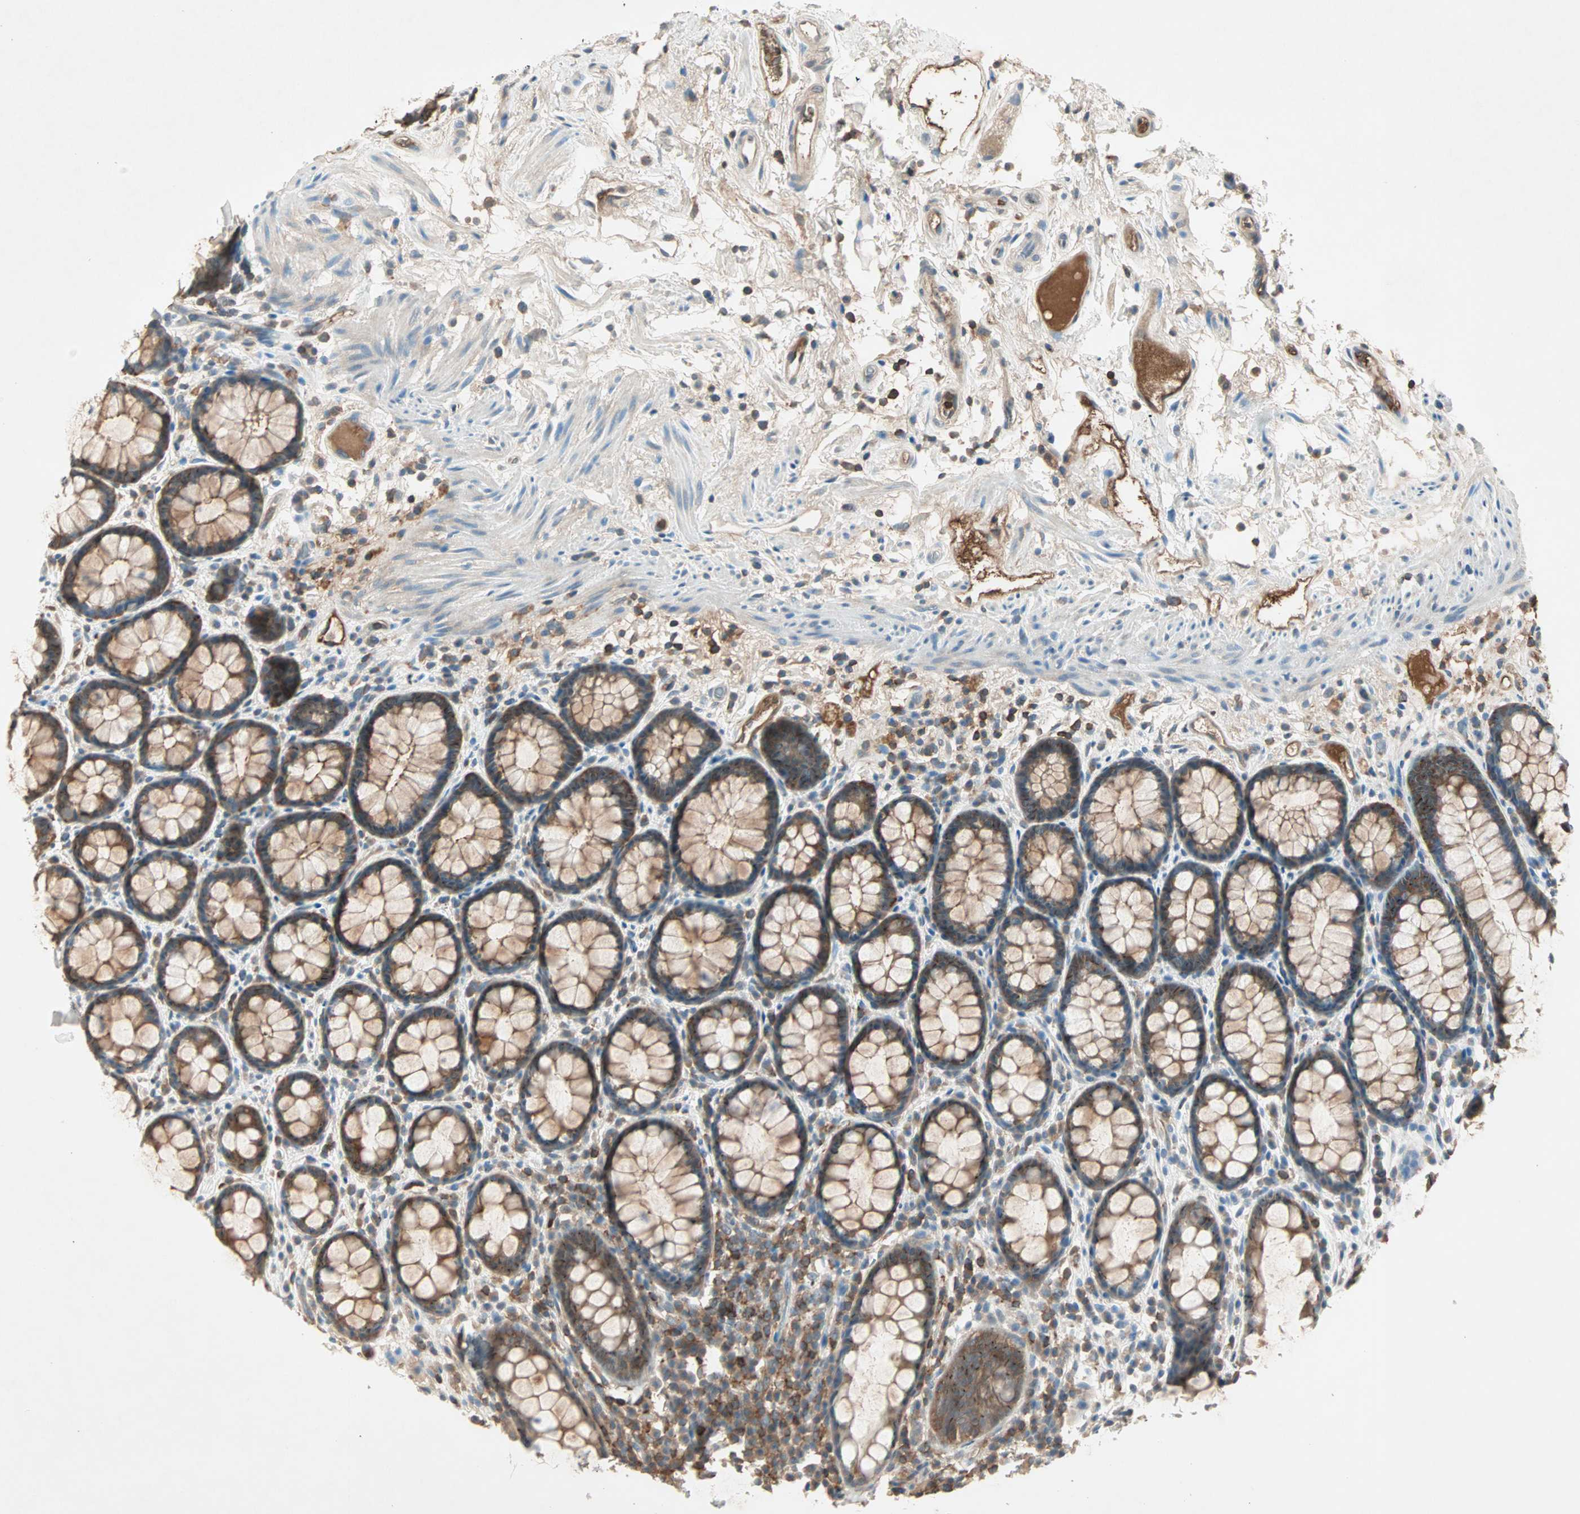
{"staining": {"intensity": "strong", "quantity": ">75%", "location": "cytoplasmic/membranous"}, "tissue": "rectum", "cell_type": "Glandular cells", "image_type": "normal", "snomed": [{"axis": "morphology", "description": "Normal tissue, NOS"}, {"axis": "topography", "description": "Rectum"}], "caption": "Unremarkable rectum demonstrates strong cytoplasmic/membranous staining in approximately >75% of glandular cells The staining was performed using DAB, with brown indicating positive protein expression. Nuclei are stained blue with hematoxylin..", "gene": "TEC", "patient": {"sex": "male", "age": 92}}